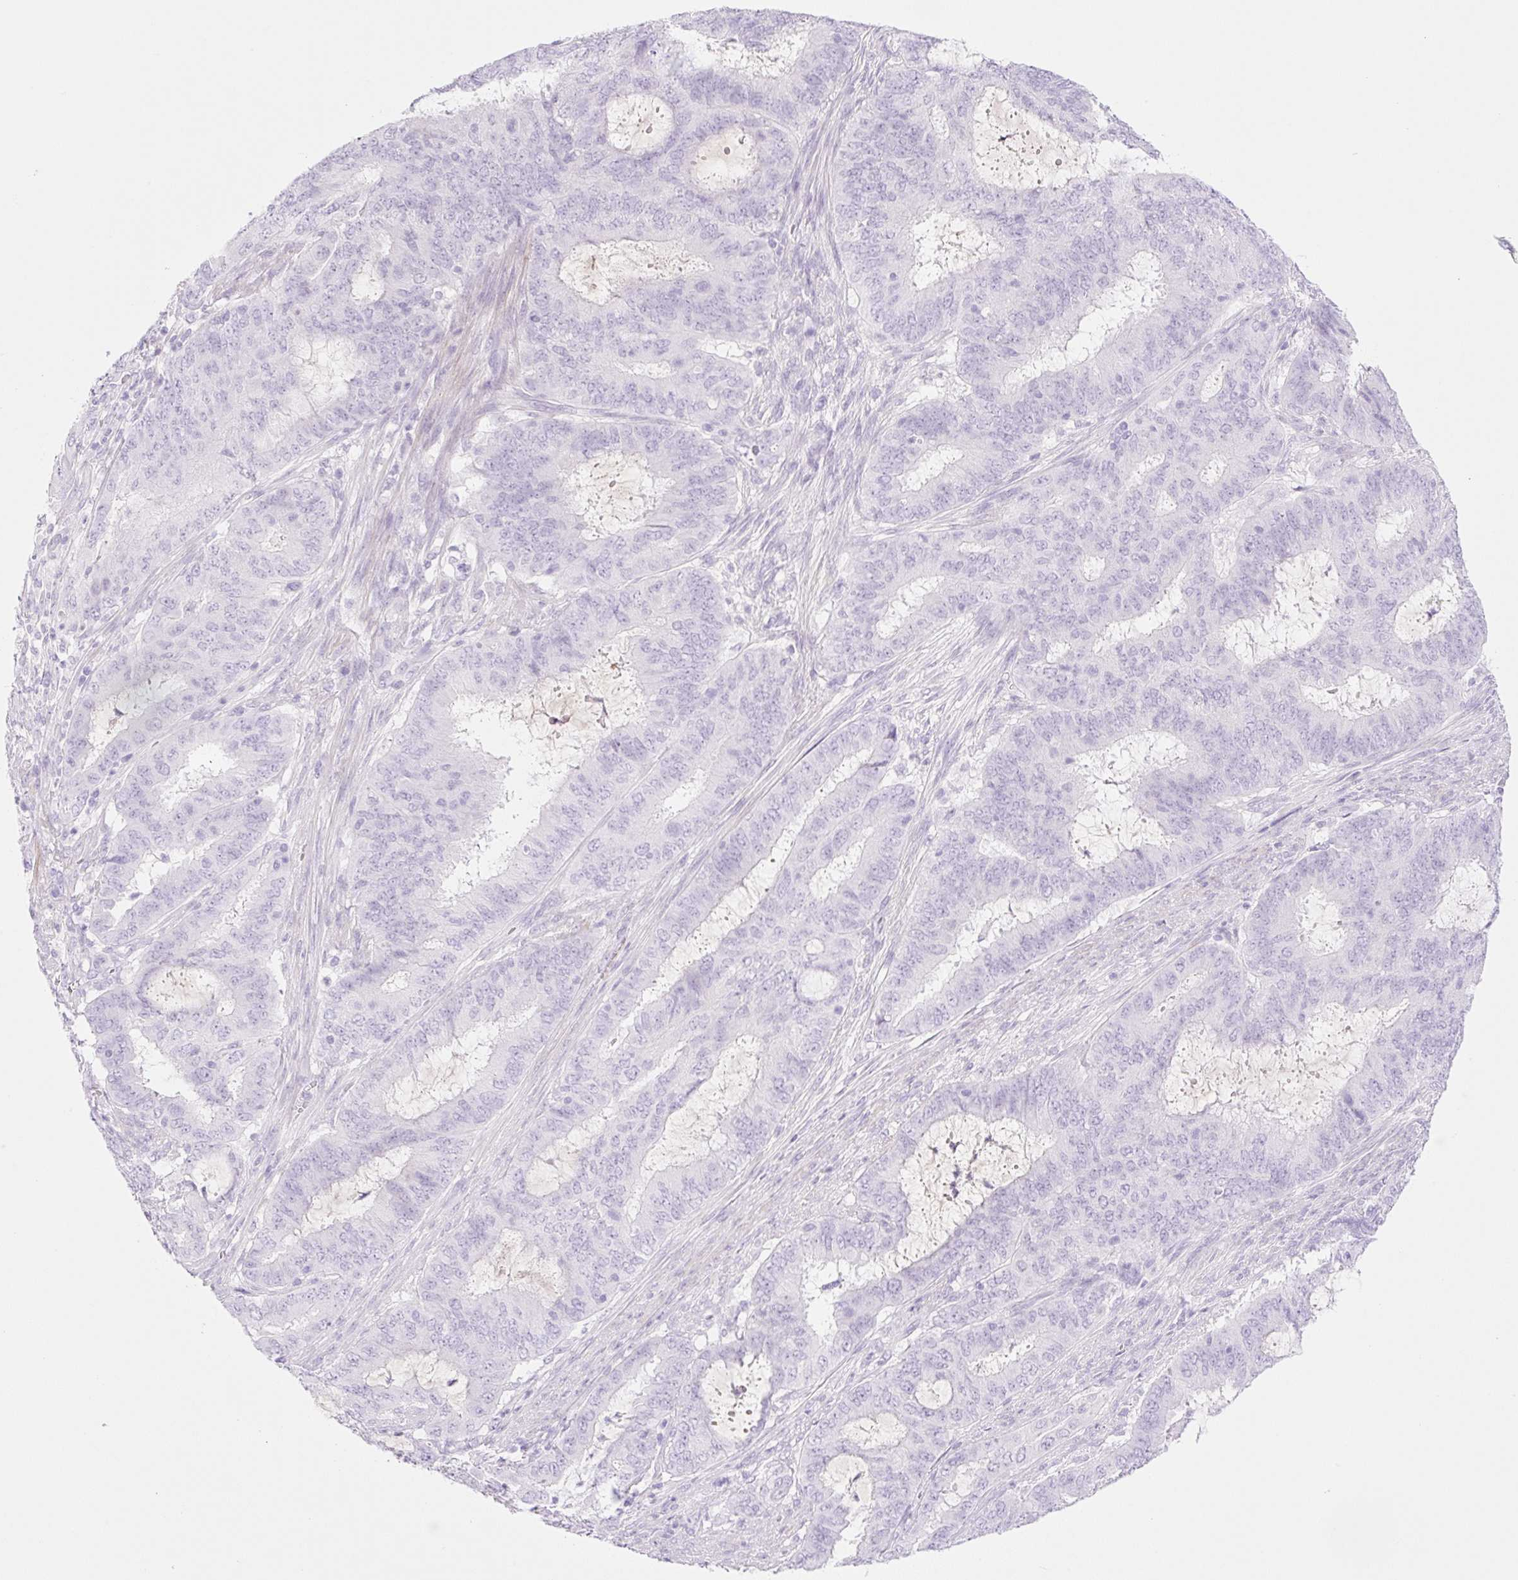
{"staining": {"intensity": "negative", "quantity": "none", "location": "none"}, "tissue": "endometrial cancer", "cell_type": "Tumor cells", "image_type": "cancer", "snomed": [{"axis": "morphology", "description": "Adenocarcinoma, NOS"}, {"axis": "topography", "description": "Endometrium"}], "caption": "IHC photomicrograph of neoplastic tissue: endometrial cancer (adenocarcinoma) stained with DAB (3,3'-diaminobenzidine) shows no significant protein positivity in tumor cells. The staining was performed using DAB to visualize the protein expression in brown, while the nuclei were stained in blue with hematoxylin (Magnification: 20x).", "gene": "PALM3", "patient": {"sex": "female", "age": 51}}